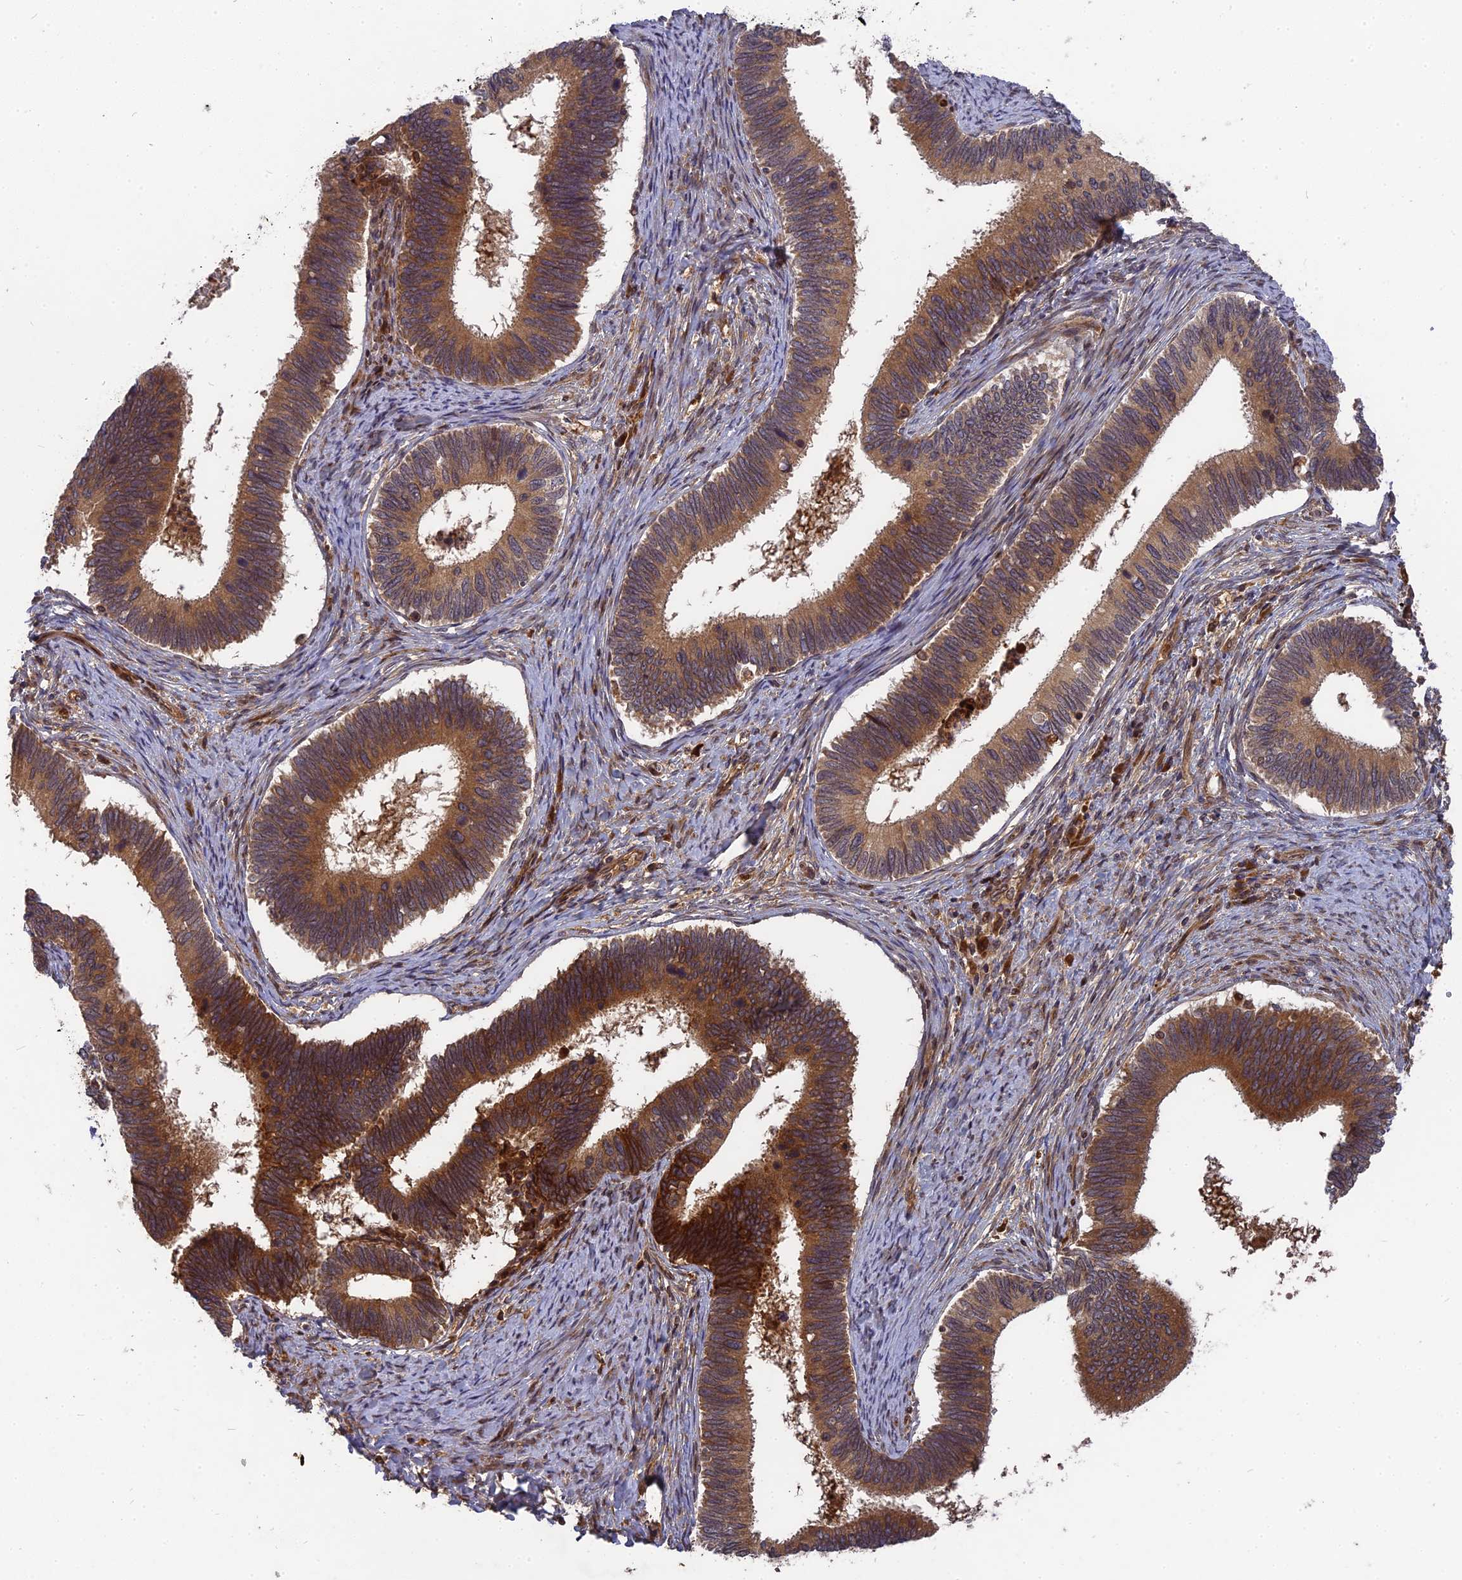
{"staining": {"intensity": "moderate", "quantity": ">75%", "location": "cytoplasmic/membranous"}, "tissue": "cervical cancer", "cell_type": "Tumor cells", "image_type": "cancer", "snomed": [{"axis": "morphology", "description": "Adenocarcinoma, NOS"}, {"axis": "topography", "description": "Cervix"}], "caption": "Immunohistochemistry (IHC) image of human cervical cancer (adenocarcinoma) stained for a protein (brown), which shows medium levels of moderate cytoplasmic/membranous staining in approximately >75% of tumor cells.", "gene": "TMUB2", "patient": {"sex": "female", "age": 42}}